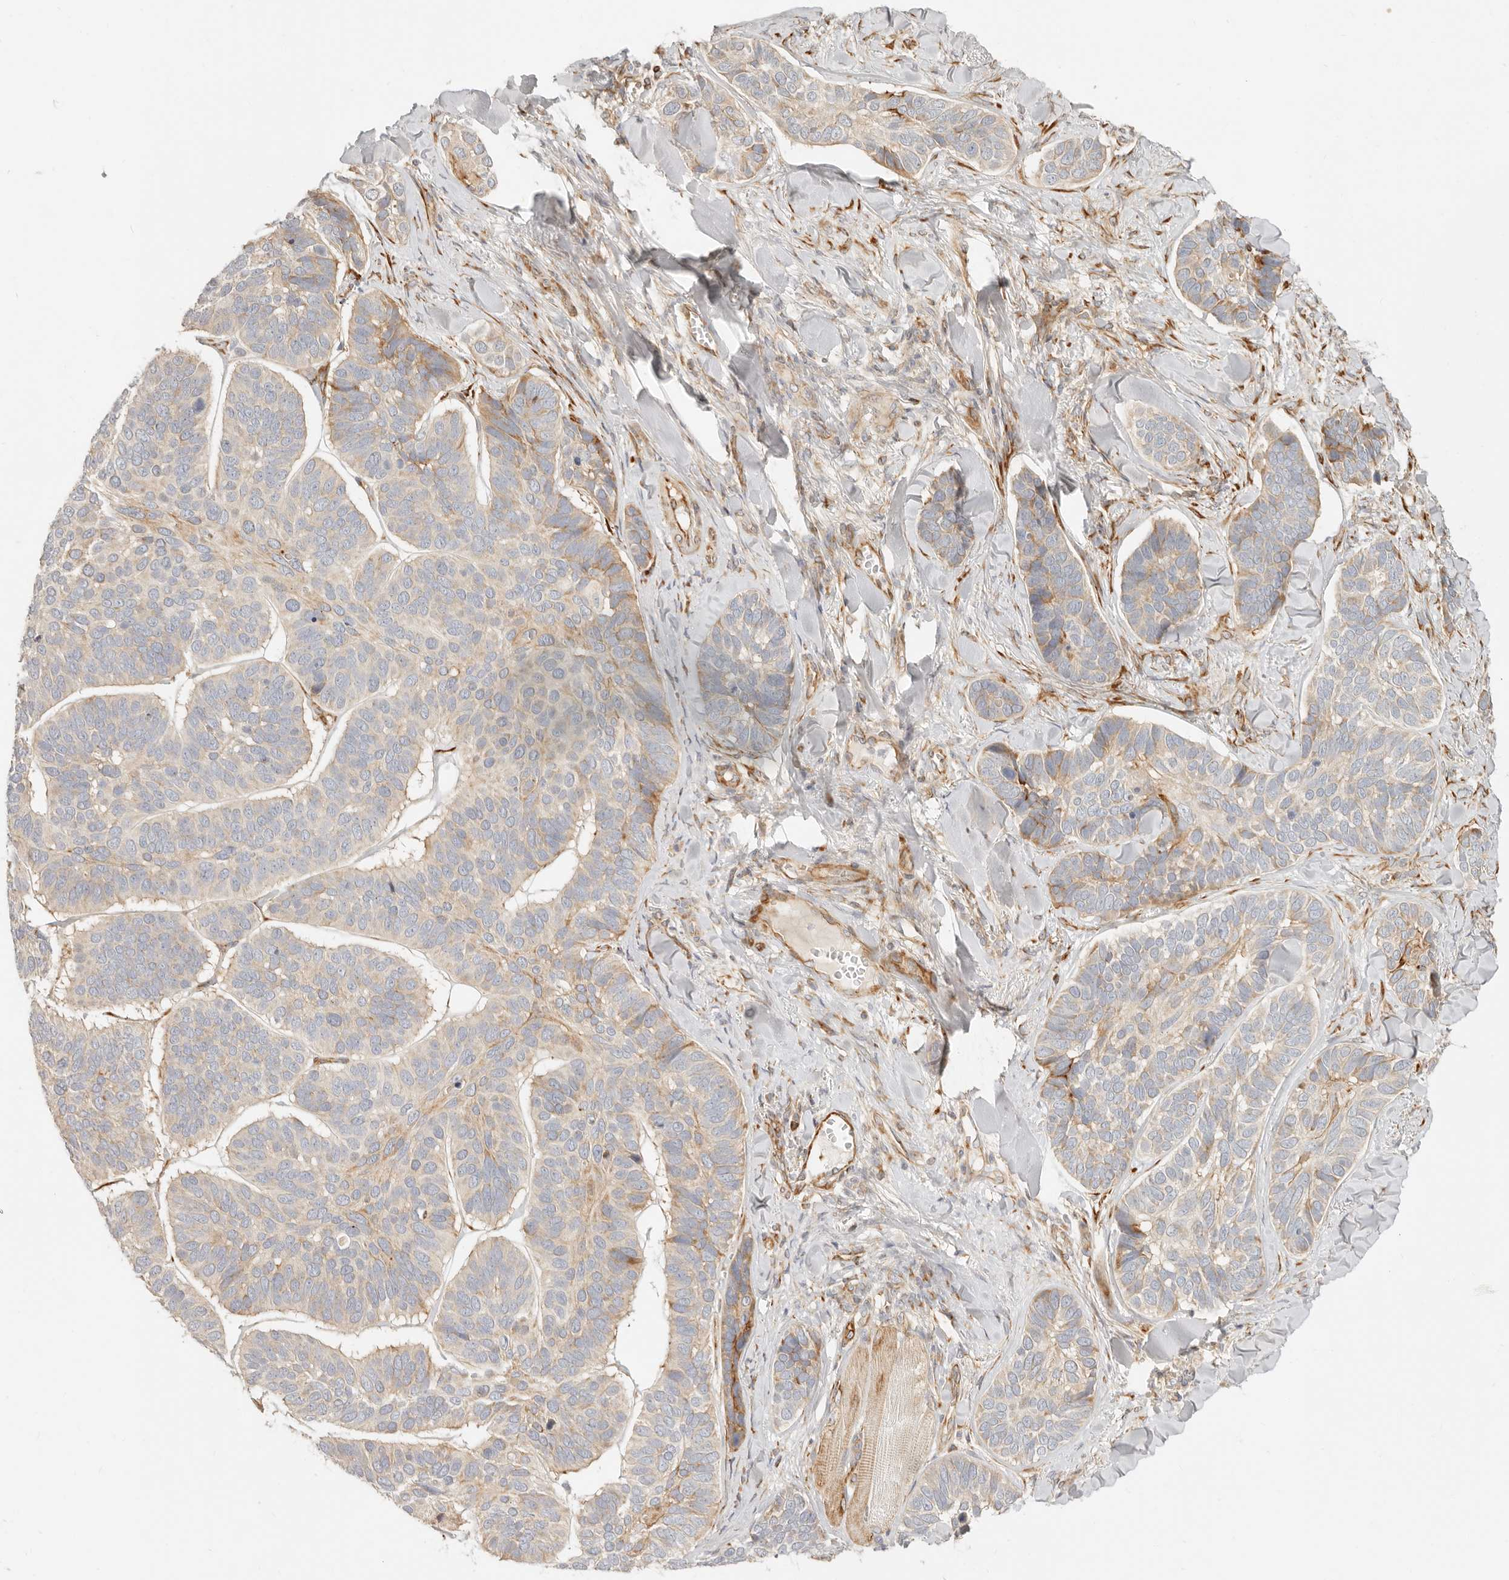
{"staining": {"intensity": "moderate", "quantity": "<25%", "location": "cytoplasmic/membranous"}, "tissue": "skin cancer", "cell_type": "Tumor cells", "image_type": "cancer", "snomed": [{"axis": "morphology", "description": "Basal cell carcinoma"}, {"axis": "topography", "description": "Skin"}], "caption": "About <25% of tumor cells in skin cancer (basal cell carcinoma) demonstrate moderate cytoplasmic/membranous protein positivity as visualized by brown immunohistochemical staining.", "gene": "SASS6", "patient": {"sex": "male", "age": 62}}